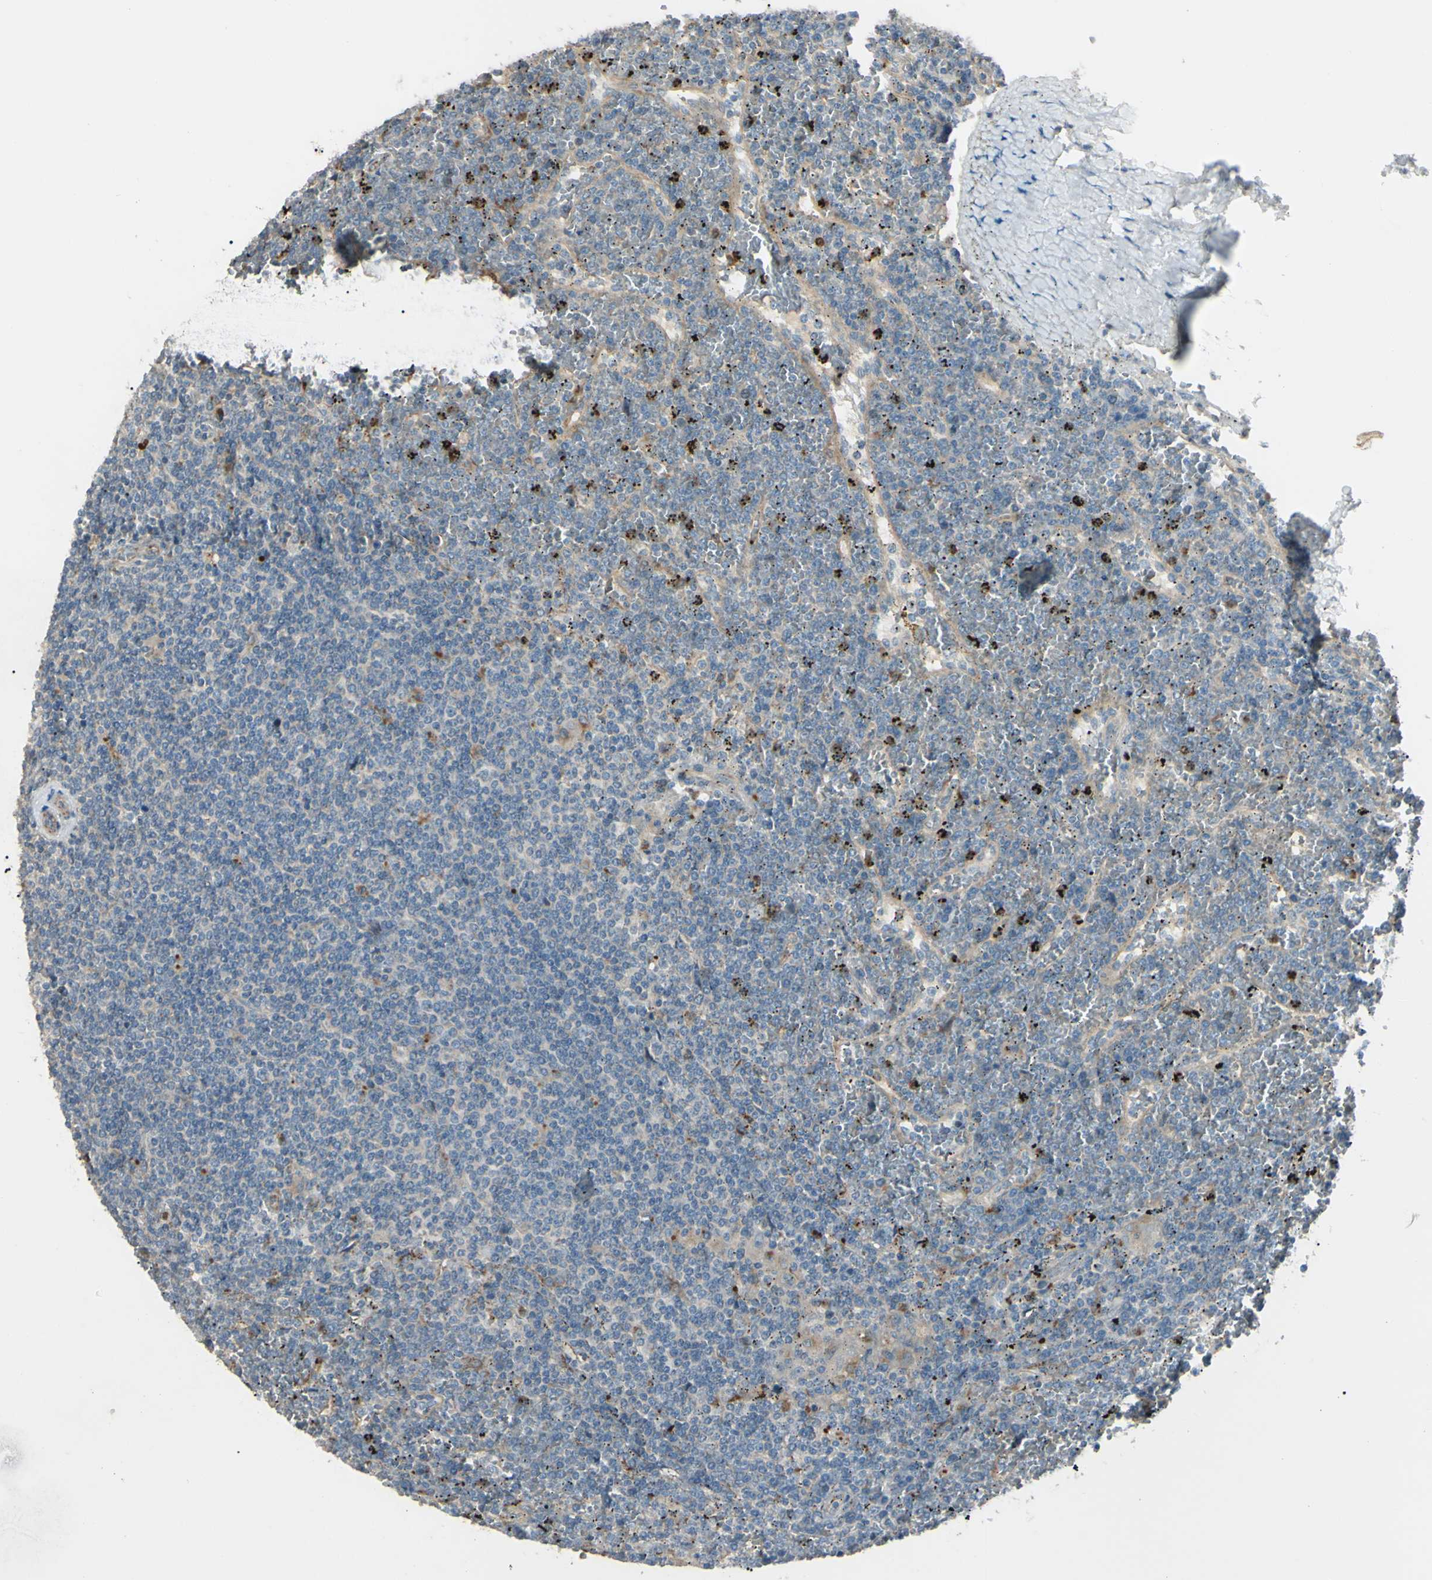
{"staining": {"intensity": "weak", "quantity": "<25%", "location": "cytoplasmic/membranous"}, "tissue": "lymphoma", "cell_type": "Tumor cells", "image_type": "cancer", "snomed": [{"axis": "morphology", "description": "Malignant lymphoma, non-Hodgkin's type, Low grade"}, {"axis": "topography", "description": "Spleen"}], "caption": "An image of human low-grade malignant lymphoma, non-Hodgkin's type is negative for staining in tumor cells. (Brightfield microscopy of DAB (3,3'-diaminobenzidine) immunohistochemistry at high magnification).", "gene": "LMTK2", "patient": {"sex": "female", "age": 19}}